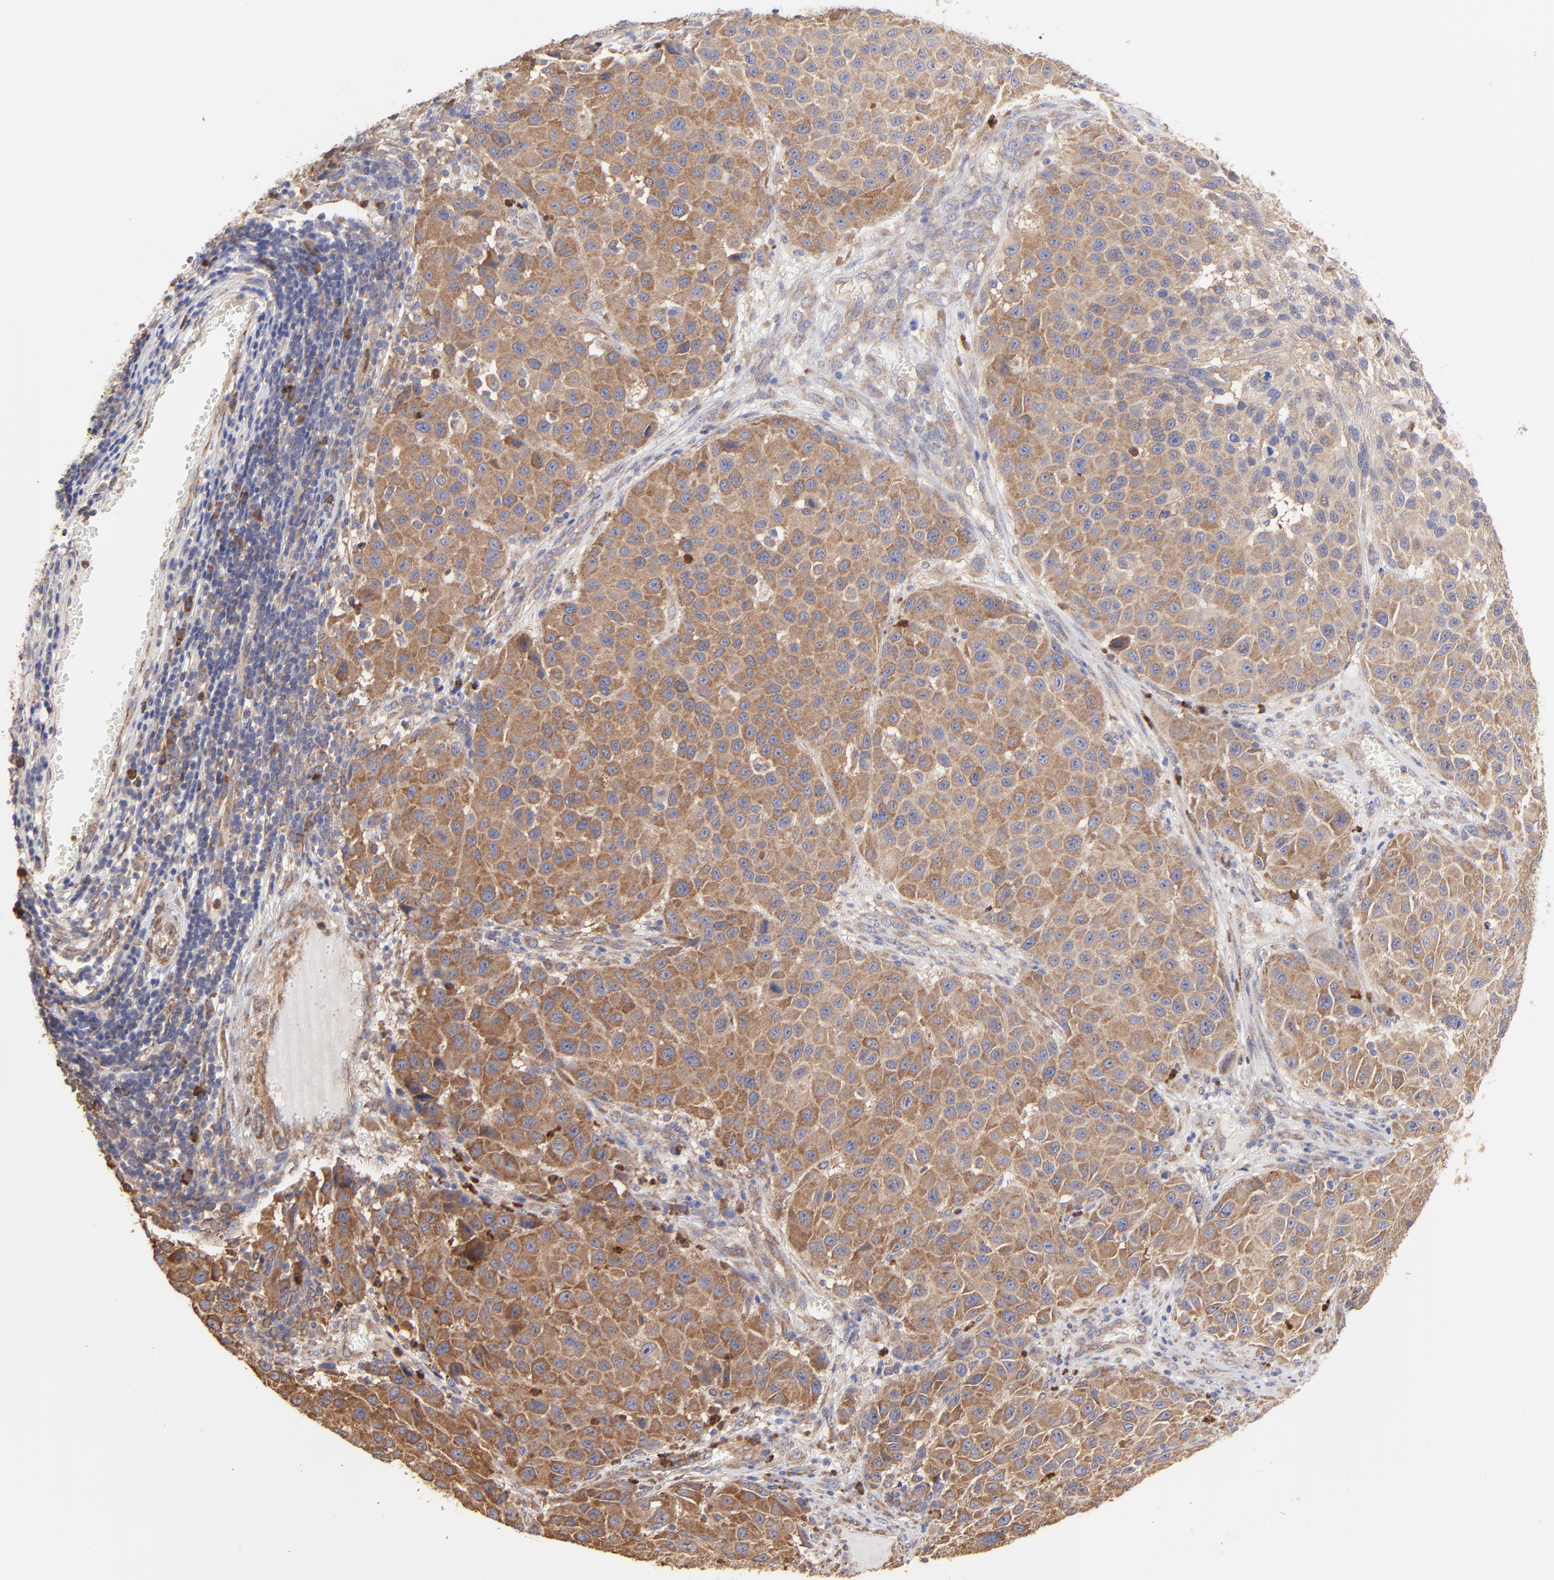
{"staining": {"intensity": "moderate", "quantity": ">75%", "location": "cytoplasmic/membranous"}, "tissue": "melanoma", "cell_type": "Tumor cells", "image_type": "cancer", "snomed": [{"axis": "morphology", "description": "Malignant melanoma, Metastatic site"}, {"axis": "topography", "description": "Lymph node"}], "caption": "Malignant melanoma (metastatic site) tissue reveals moderate cytoplasmic/membranous positivity in about >75% of tumor cells, visualized by immunohistochemistry.", "gene": "PFKM", "patient": {"sex": "male", "age": 61}}